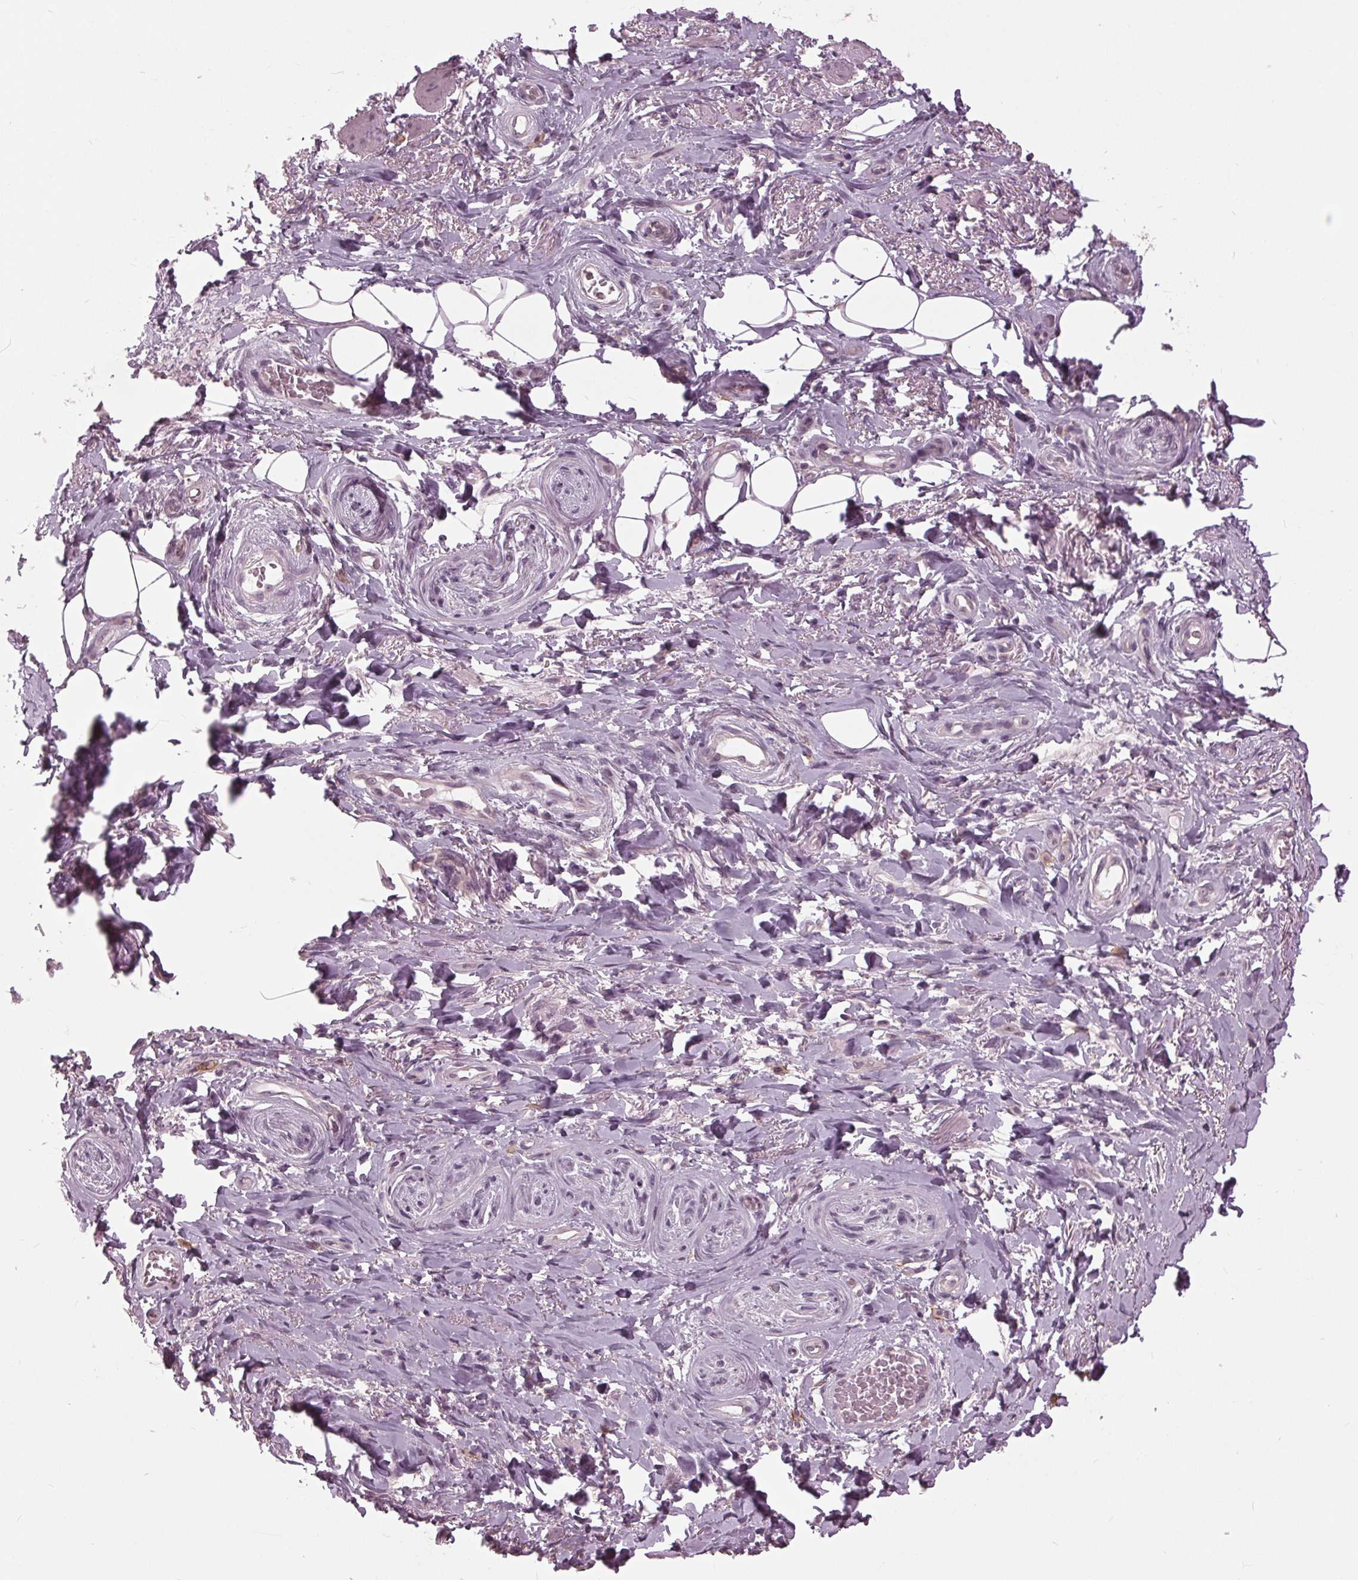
{"staining": {"intensity": "negative", "quantity": "none", "location": "none"}, "tissue": "adipose tissue", "cell_type": "Adipocytes", "image_type": "normal", "snomed": [{"axis": "morphology", "description": "Normal tissue, NOS"}, {"axis": "topography", "description": "Anal"}, {"axis": "topography", "description": "Peripheral nerve tissue"}], "caption": "High magnification brightfield microscopy of benign adipose tissue stained with DAB (brown) and counterstained with hematoxylin (blue): adipocytes show no significant positivity. (Stains: DAB immunohistochemistry with hematoxylin counter stain, Microscopy: brightfield microscopy at high magnification).", "gene": "SIGLEC6", "patient": {"sex": "male", "age": 53}}